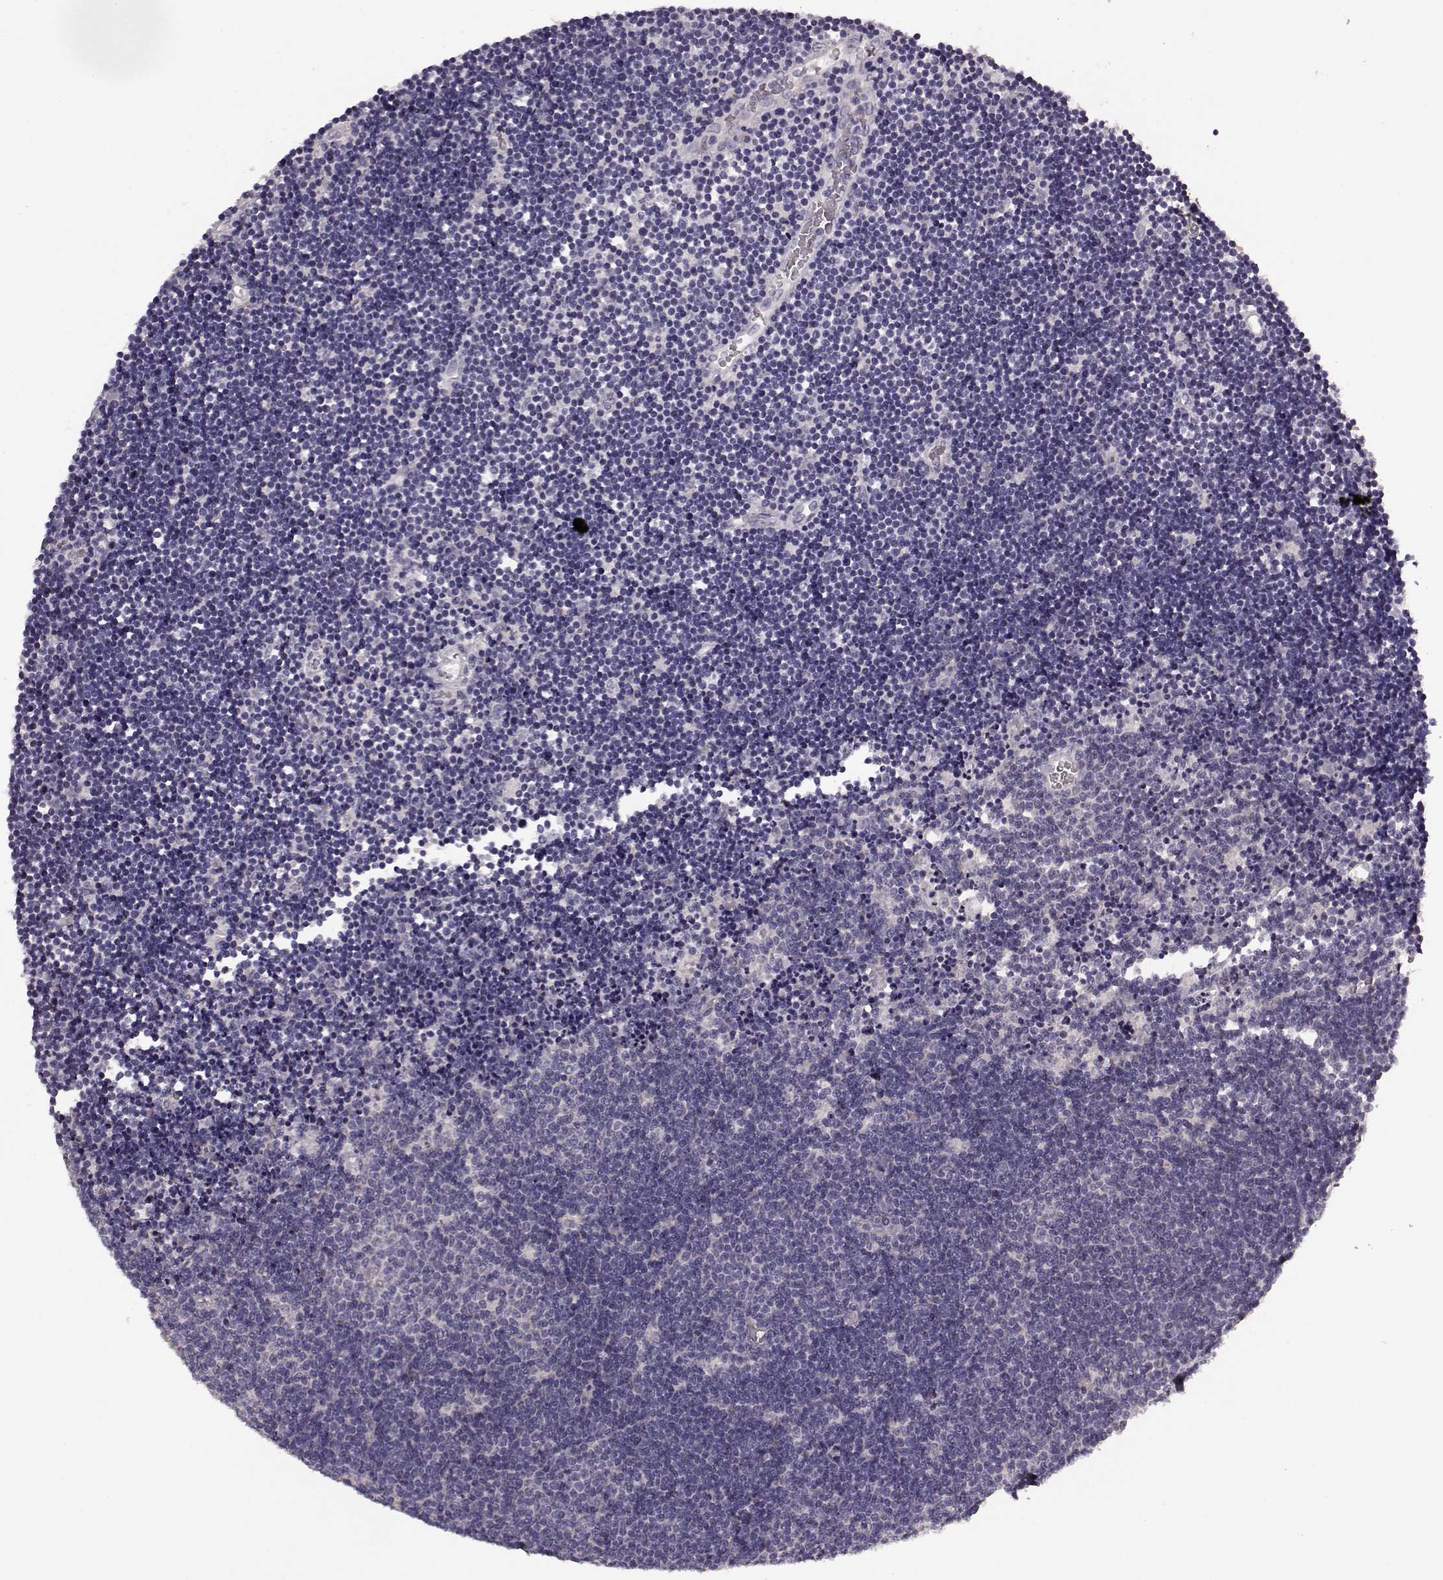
{"staining": {"intensity": "negative", "quantity": "none", "location": "none"}, "tissue": "lymphoma", "cell_type": "Tumor cells", "image_type": "cancer", "snomed": [{"axis": "morphology", "description": "Malignant lymphoma, non-Hodgkin's type, Low grade"}, {"axis": "topography", "description": "Brain"}], "caption": "There is no significant expression in tumor cells of lymphoma.", "gene": "SLC52A3", "patient": {"sex": "female", "age": 66}}